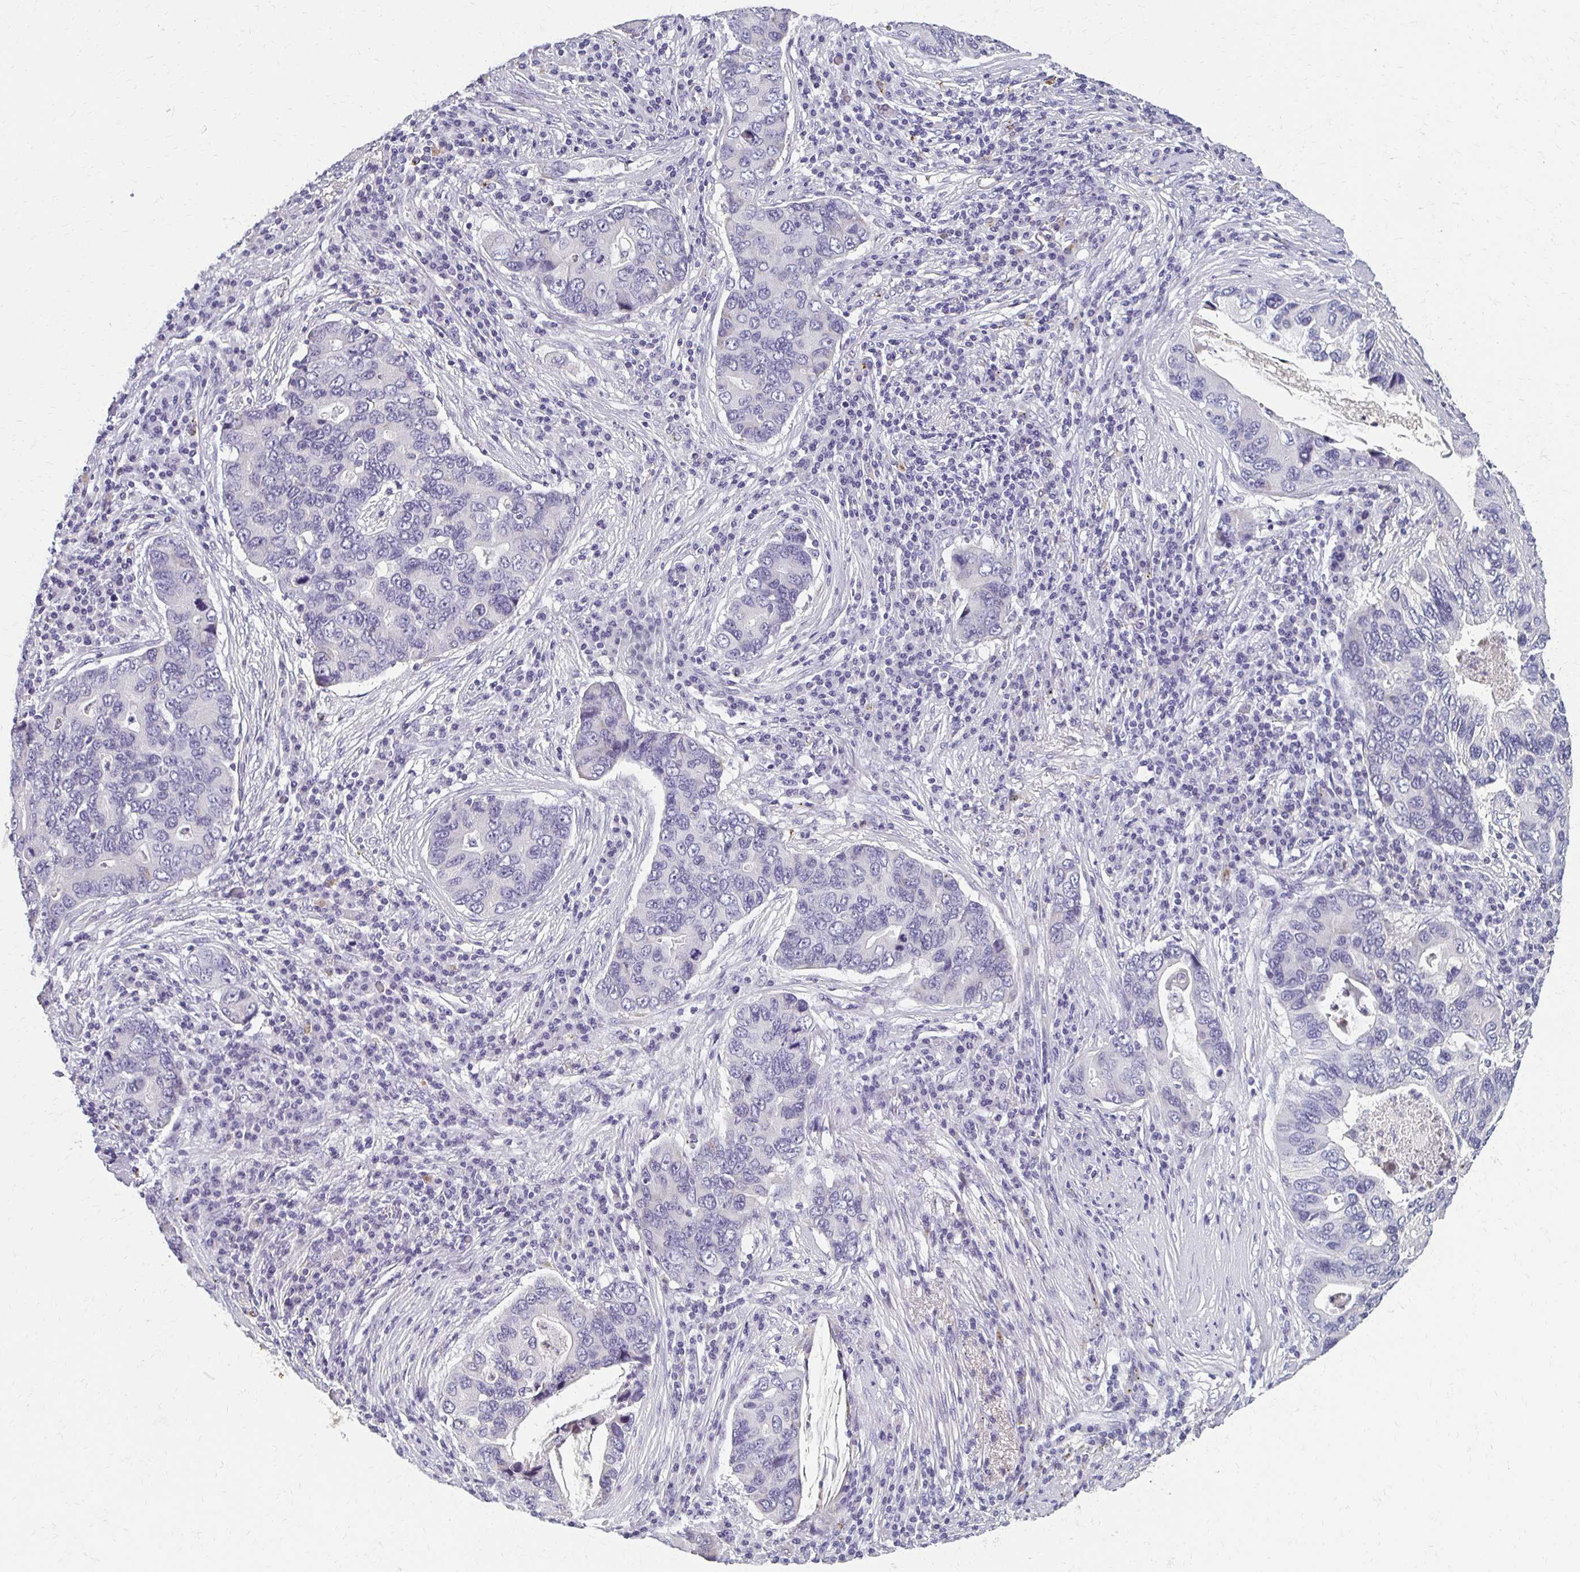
{"staining": {"intensity": "negative", "quantity": "none", "location": "none"}, "tissue": "lung cancer", "cell_type": "Tumor cells", "image_type": "cancer", "snomed": [{"axis": "morphology", "description": "Adenocarcinoma, NOS"}, {"axis": "morphology", "description": "Adenocarcinoma, metastatic, NOS"}, {"axis": "topography", "description": "Lymph node"}, {"axis": "topography", "description": "Lung"}], "caption": "Tumor cells show no significant protein positivity in lung cancer (metastatic adenocarcinoma).", "gene": "BBS12", "patient": {"sex": "female", "age": 54}}